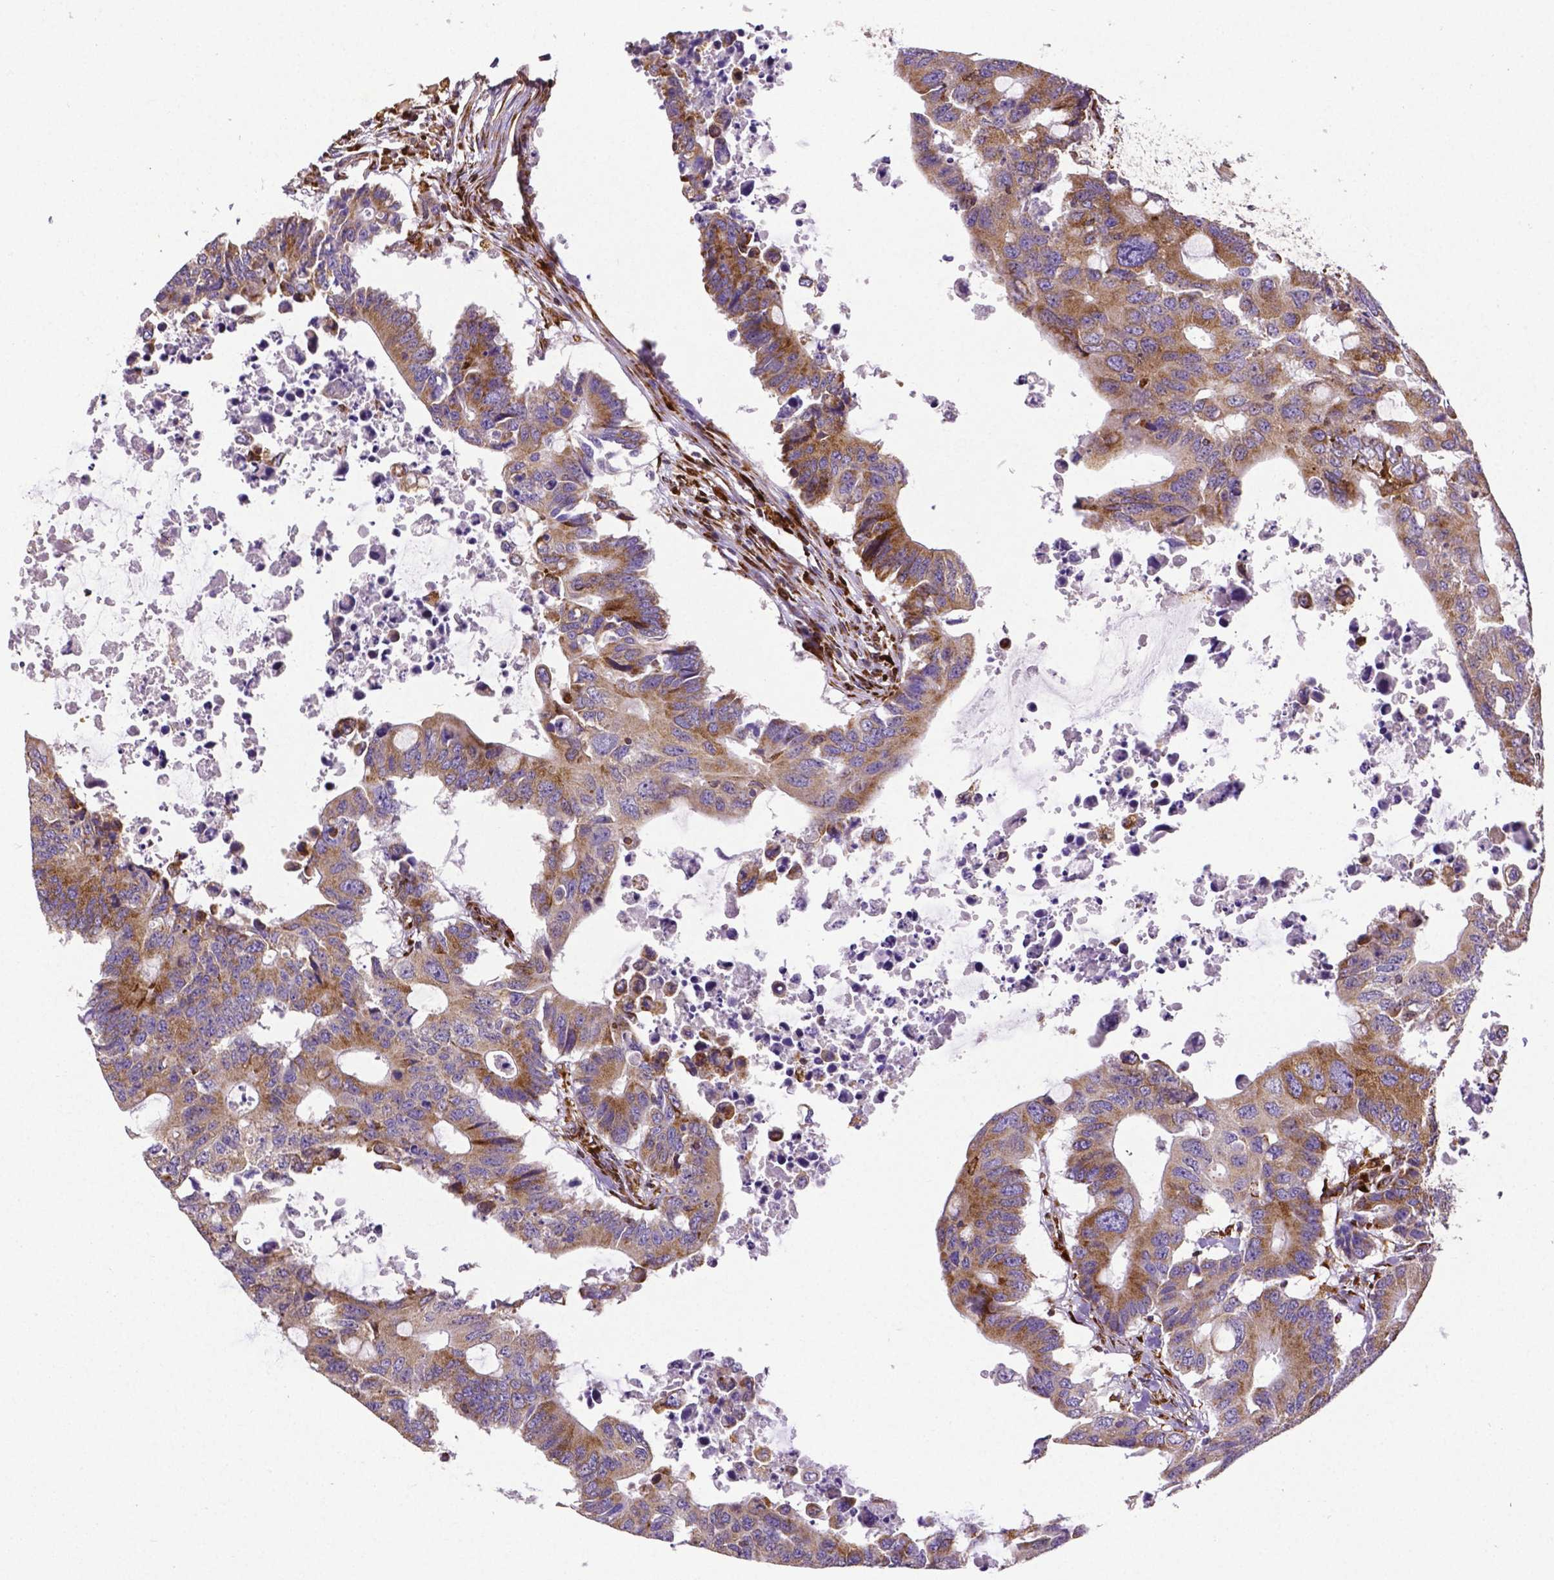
{"staining": {"intensity": "moderate", "quantity": ">75%", "location": "cytoplasmic/membranous"}, "tissue": "colorectal cancer", "cell_type": "Tumor cells", "image_type": "cancer", "snomed": [{"axis": "morphology", "description": "Adenocarcinoma, NOS"}, {"axis": "topography", "description": "Colon"}], "caption": "The photomicrograph shows a brown stain indicating the presence of a protein in the cytoplasmic/membranous of tumor cells in colorectal cancer.", "gene": "MTDH", "patient": {"sex": "male", "age": 71}}